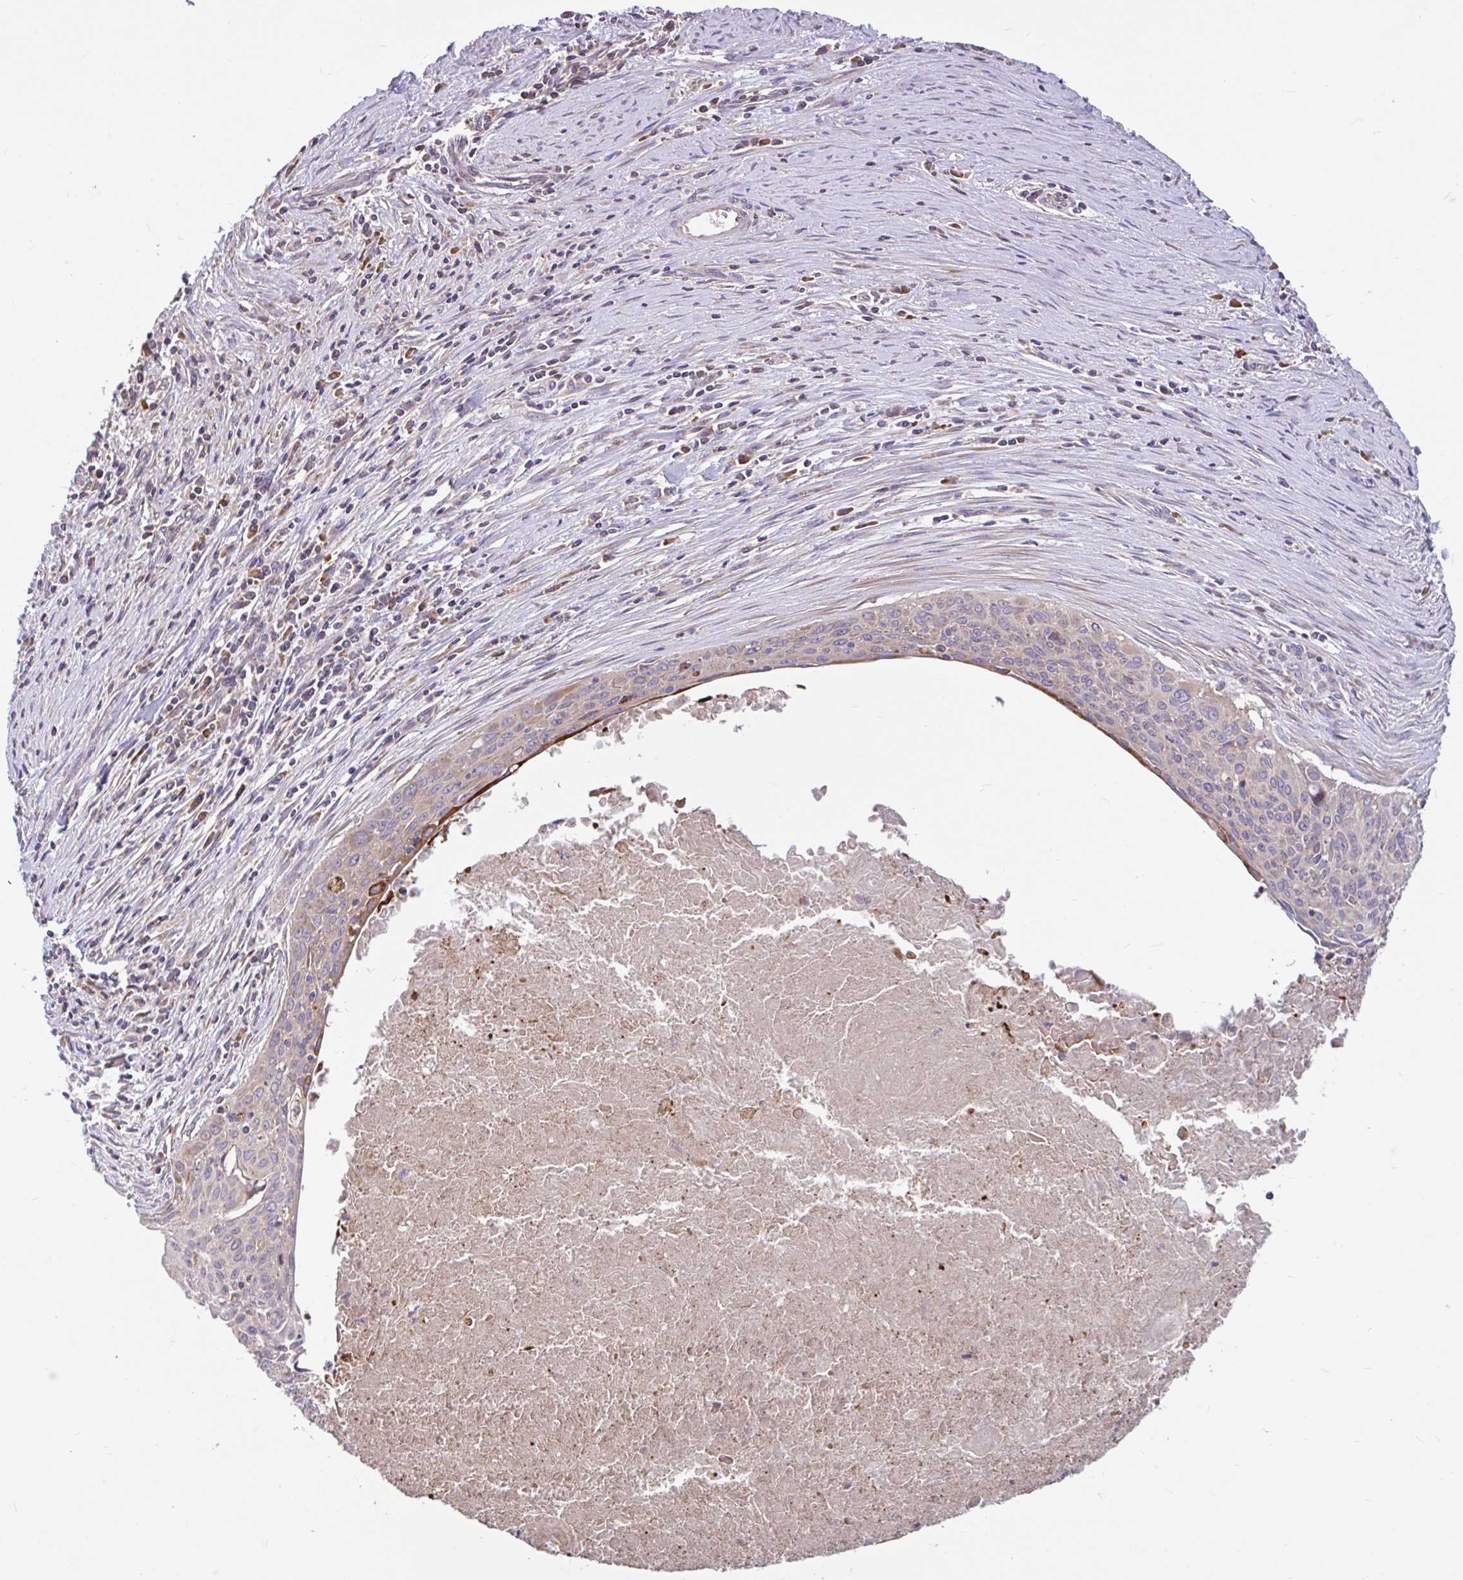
{"staining": {"intensity": "moderate", "quantity": "<25%", "location": "cytoplasmic/membranous"}, "tissue": "cervical cancer", "cell_type": "Tumor cells", "image_type": "cancer", "snomed": [{"axis": "morphology", "description": "Squamous cell carcinoma, NOS"}, {"axis": "topography", "description": "Cervix"}], "caption": "This is an image of immunohistochemistry staining of cervical cancer, which shows moderate staining in the cytoplasmic/membranous of tumor cells.", "gene": "RALBP1", "patient": {"sex": "female", "age": 55}}